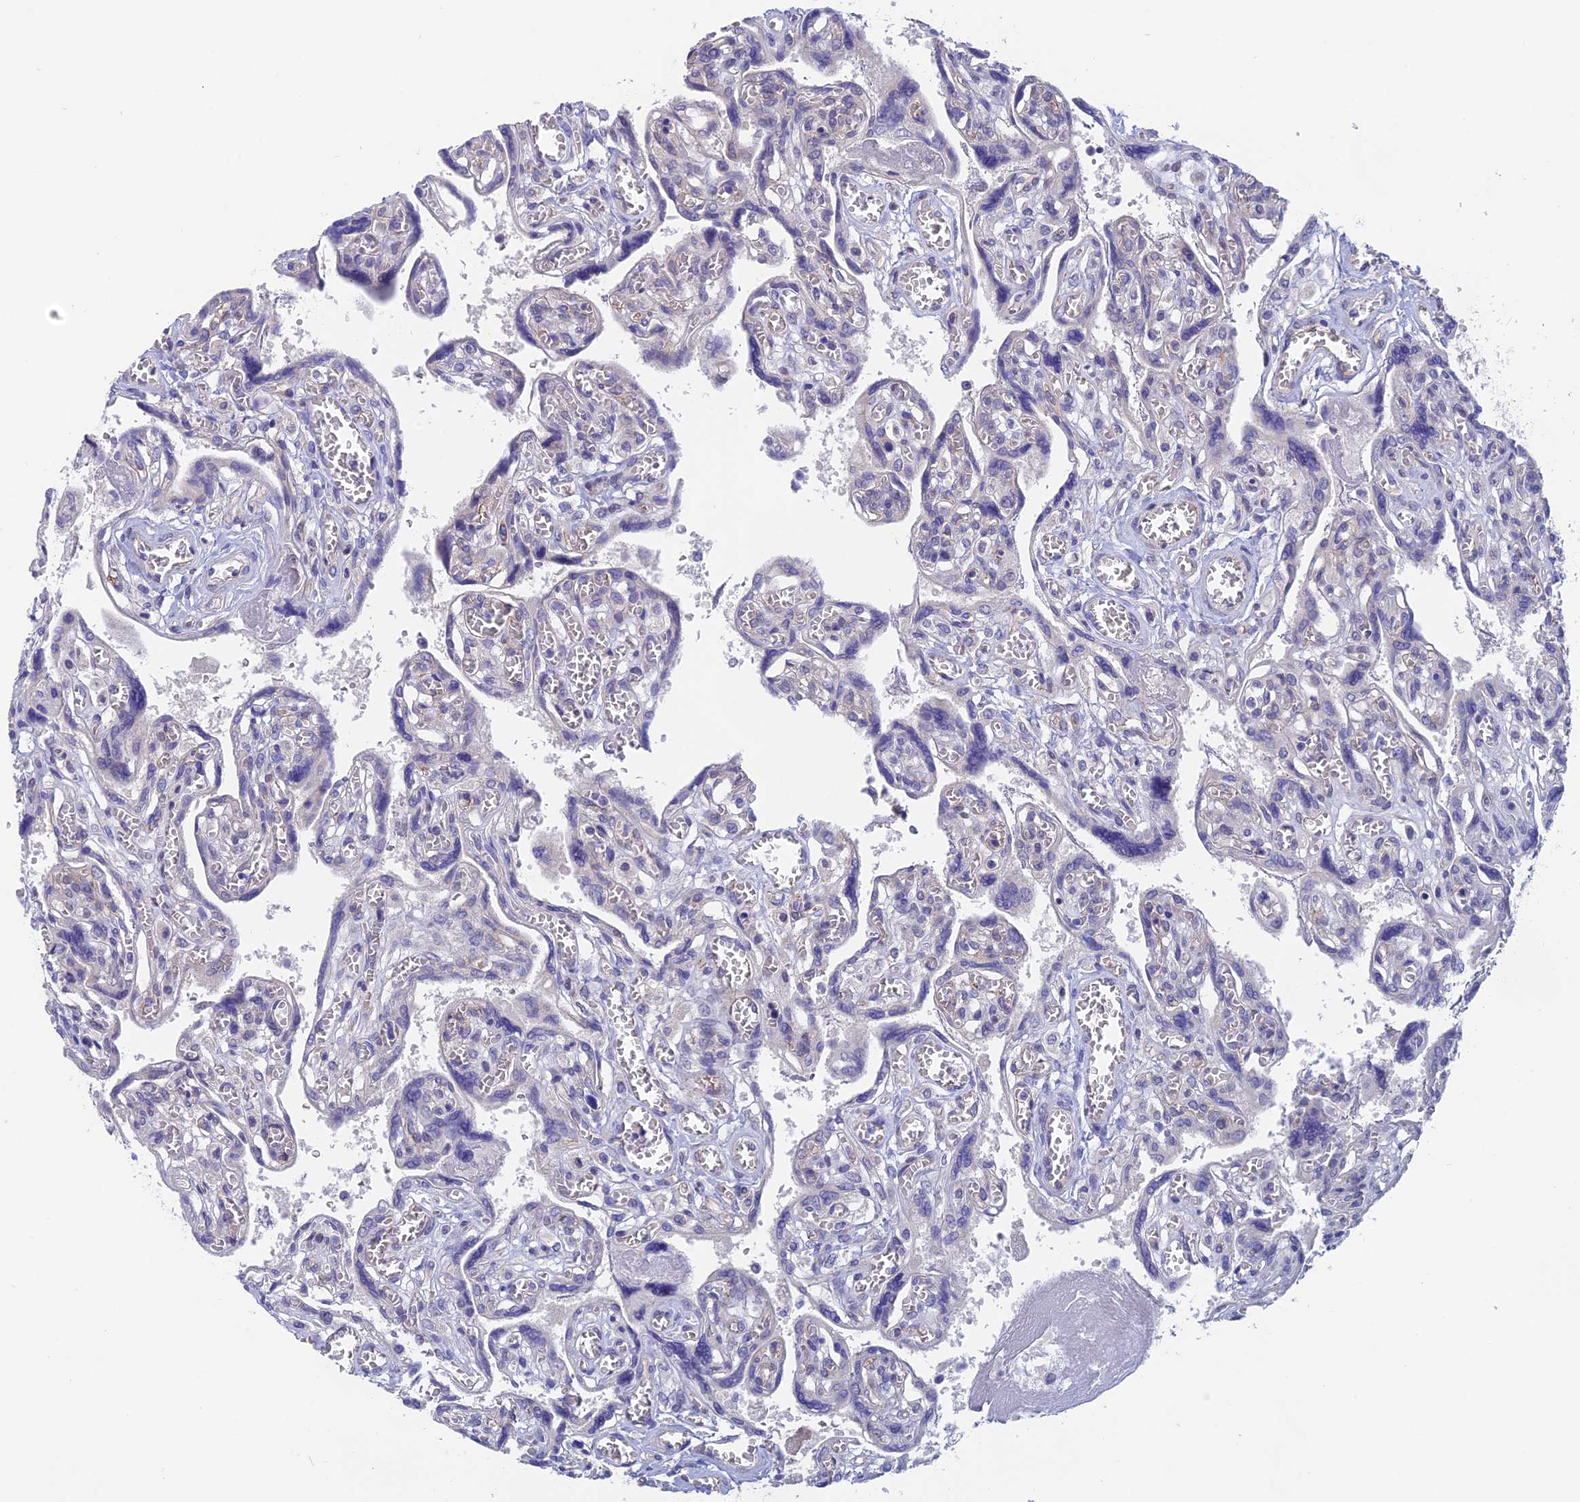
{"staining": {"intensity": "weak", "quantity": "<25%", "location": "cytoplasmic/membranous"}, "tissue": "placenta", "cell_type": "Trophoblastic cells", "image_type": "normal", "snomed": [{"axis": "morphology", "description": "Normal tissue, NOS"}, {"axis": "topography", "description": "Placenta"}], "caption": "A histopathology image of placenta stained for a protein exhibits no brown staining in trophoblastic cells. The staining is performed using DAB (3,3'-diaminobenzidine) brown chromogen with nuclei counter-stained in using hematoxylin.", "gene": "TENT4B", "patient": {"sex": "female", "age": 39}}